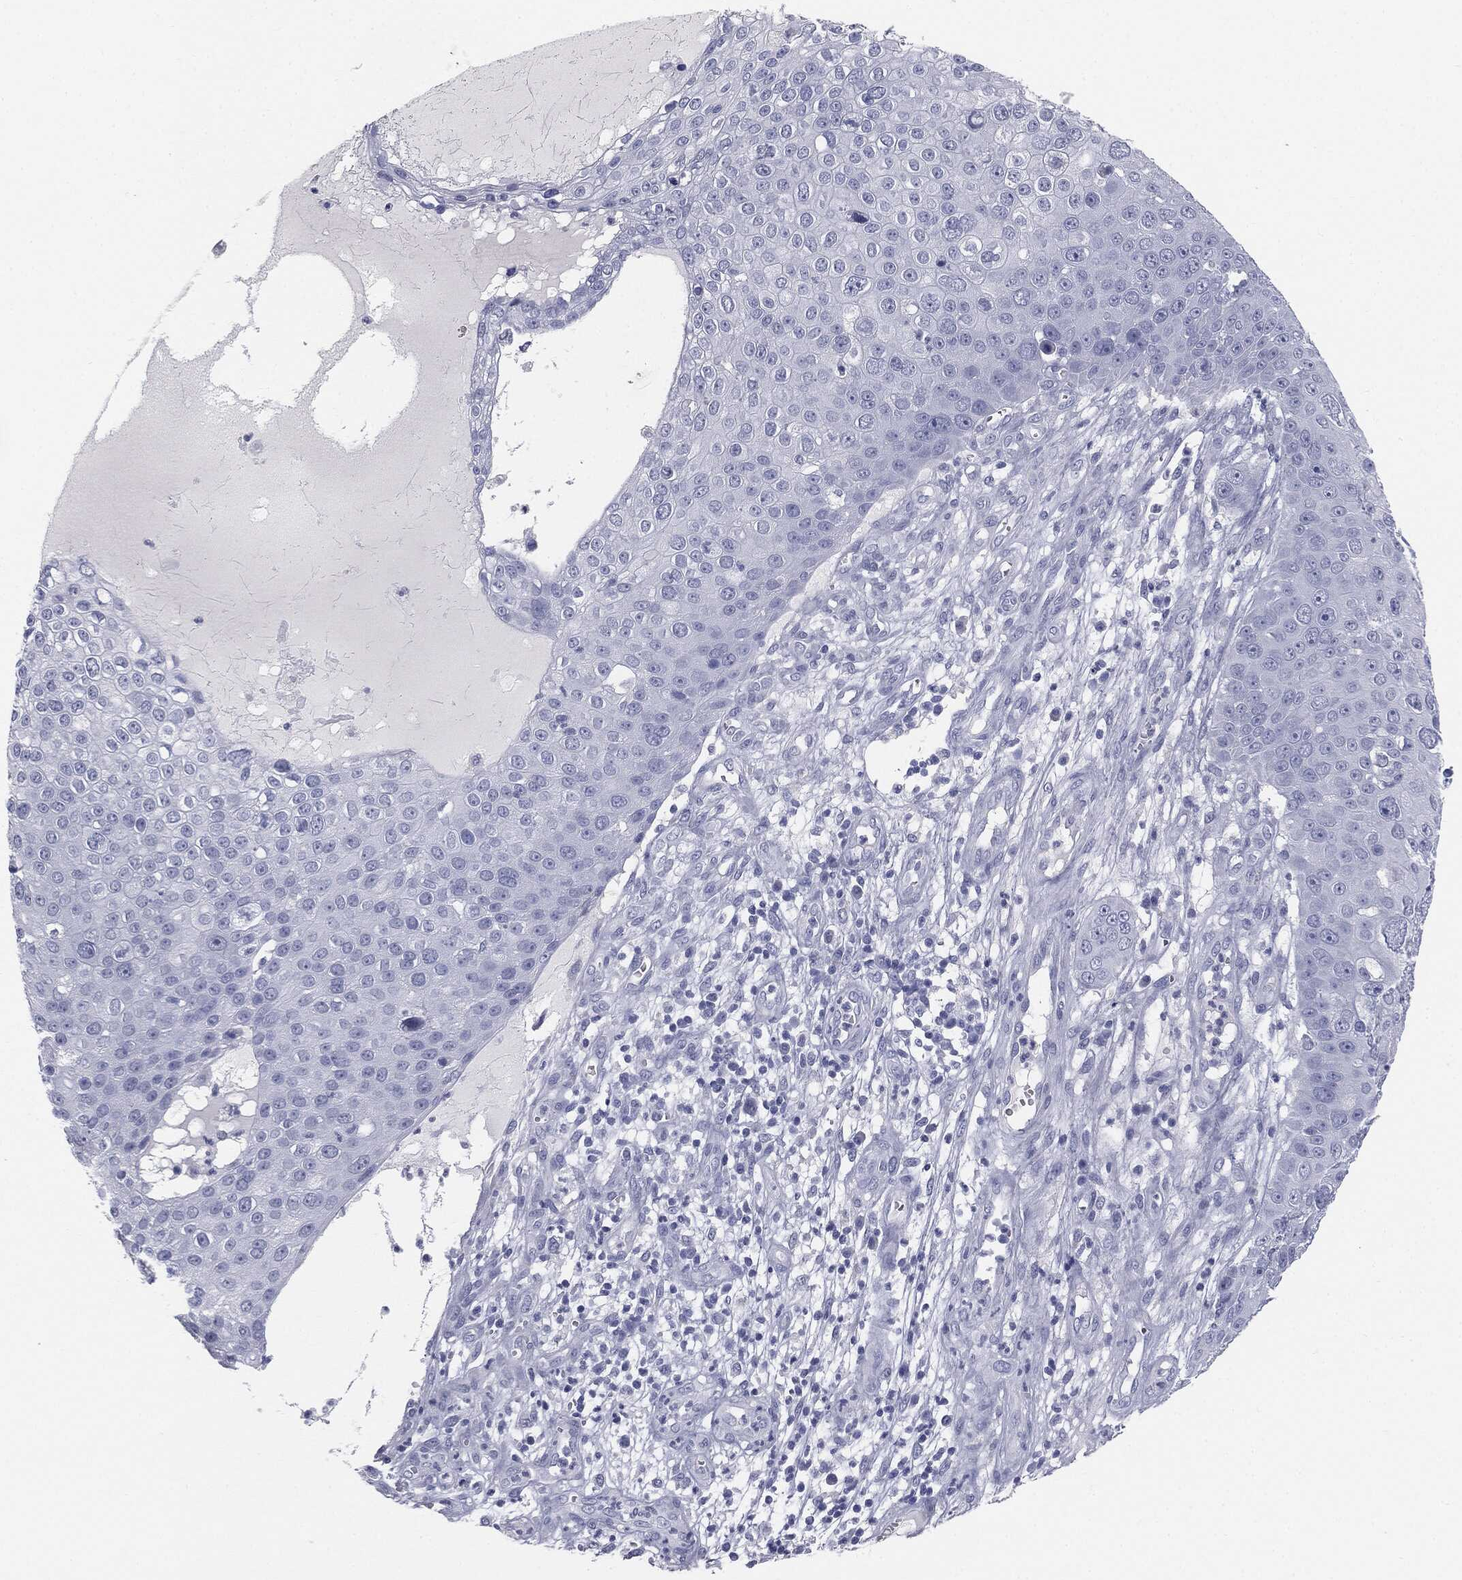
{"staining": {"intensity": "negative", "quantity": "none", "location": "none"}, "tissue": "skin cancer", "cell_type": "Tumor cells", "image_type": "cancer", "snomed": [{"axis": "morphology", "description": "Squamous cell carcinoma, NOS"}, {"axis": "topography", "description": "Skin"}], "caption": "Immunohistochemistry (IHC) histopathology image of neoplastic tissue: squamous cell carcinoma (skin) stained with DAB displays no significant protein positivity in tumor cells. The staining is performed using DAB brown chromogen with nuclei counter-stained in using hematoxylin.", "gene": "MUC5AC", "patient": {"sex": "male", "age": 71}}